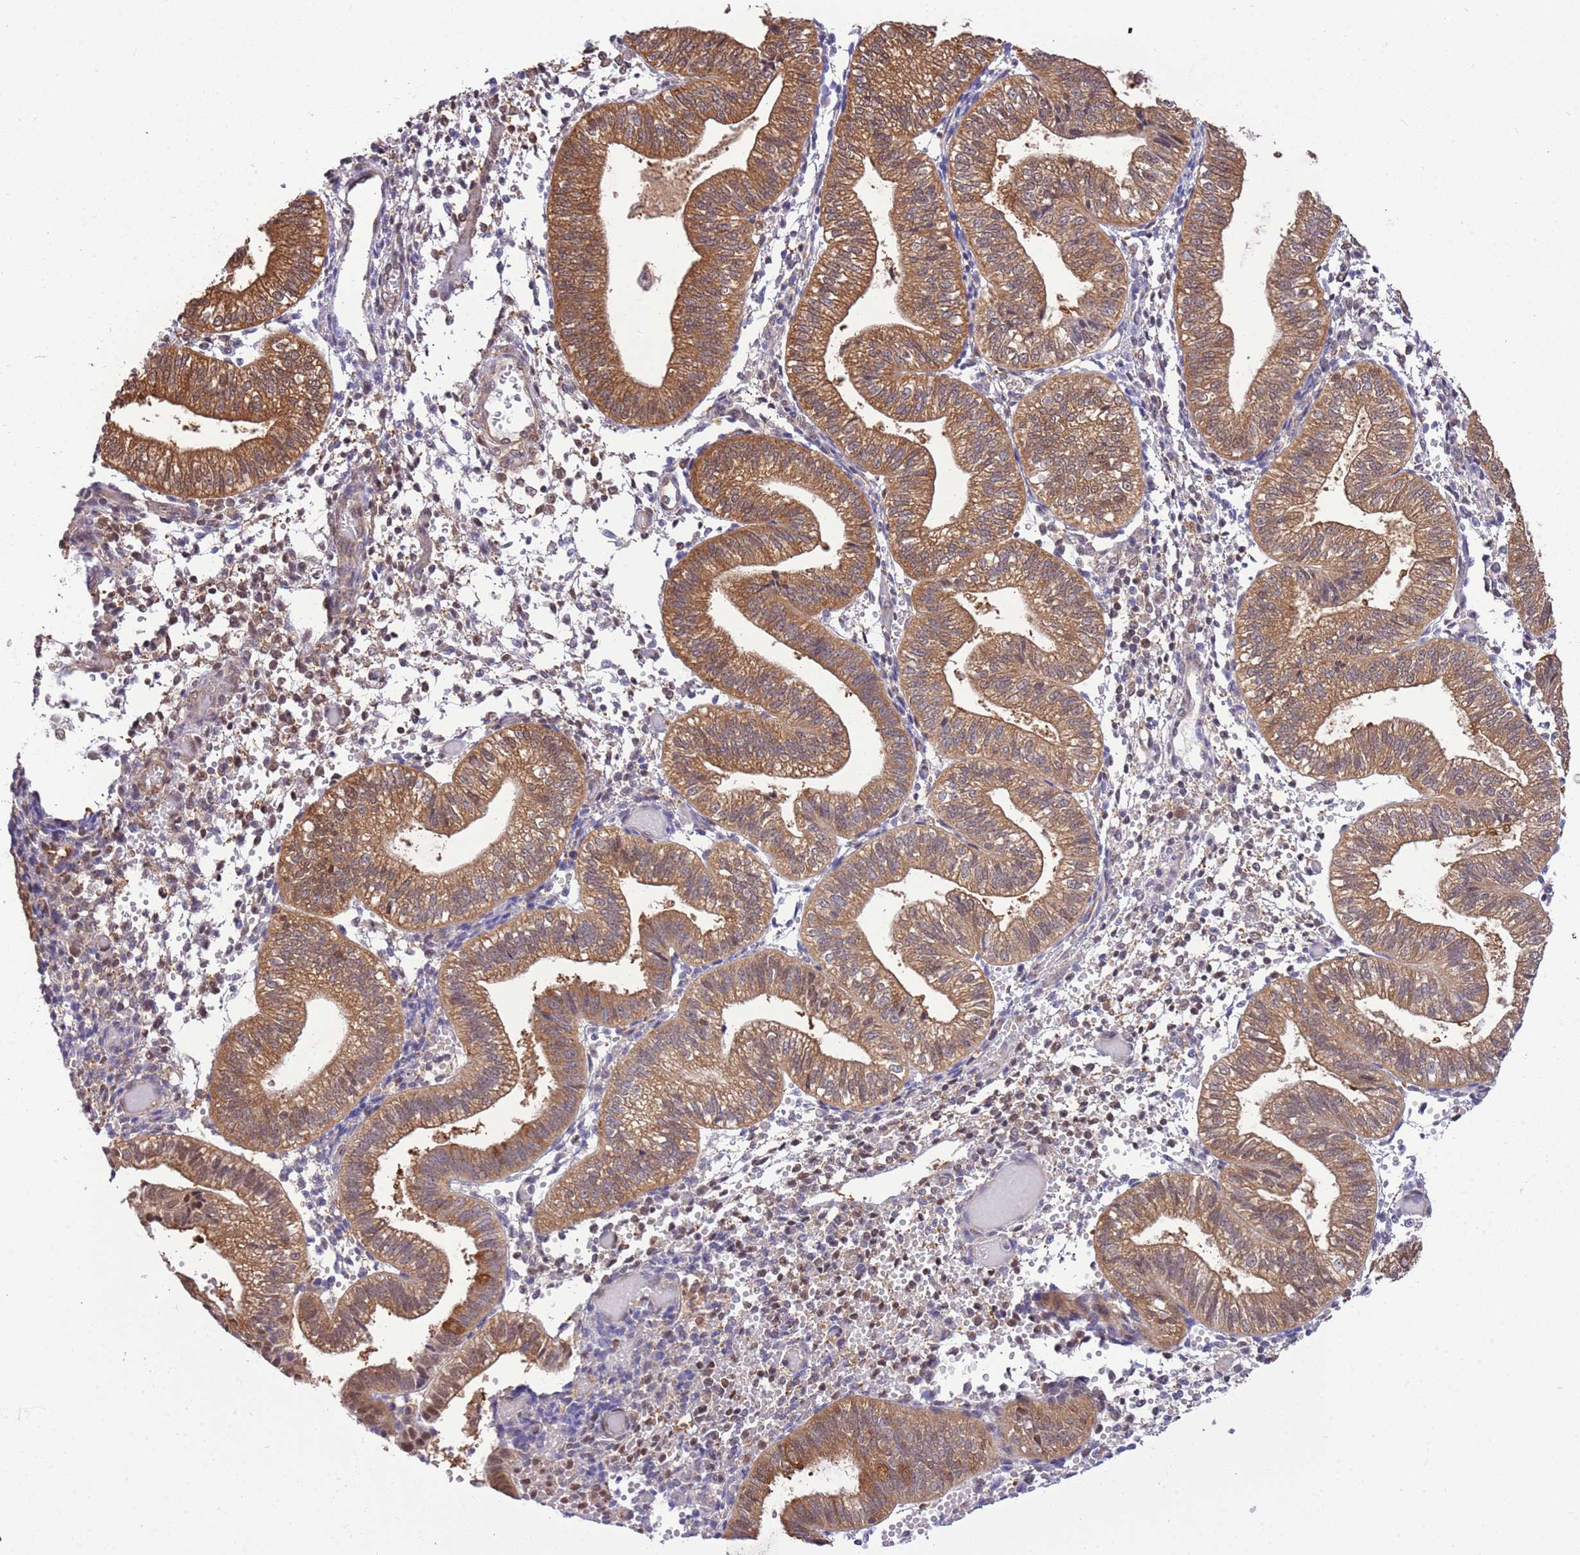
{"staining": {"intensity": "weak", "quantity": "<25%", "location": "cytoplasmic/membranous"}, "tissue": "endometrium", "cell_type": "Cells in endometrial stroma", "image_type": "normal", "snomed": [{"axis": "morphology", "description": "Normal tissue, NOS"}, {"axis": "topography", "description": "Endometrium"}], "caption": "A high-resolution micrograph shows immunohistochemistry staining of unremarkable endometrium, which demonstrates no significant staining in cells in endometrial stroma.", "gene": "STIP1", "patient": {"sex": "female", "age": 34}}